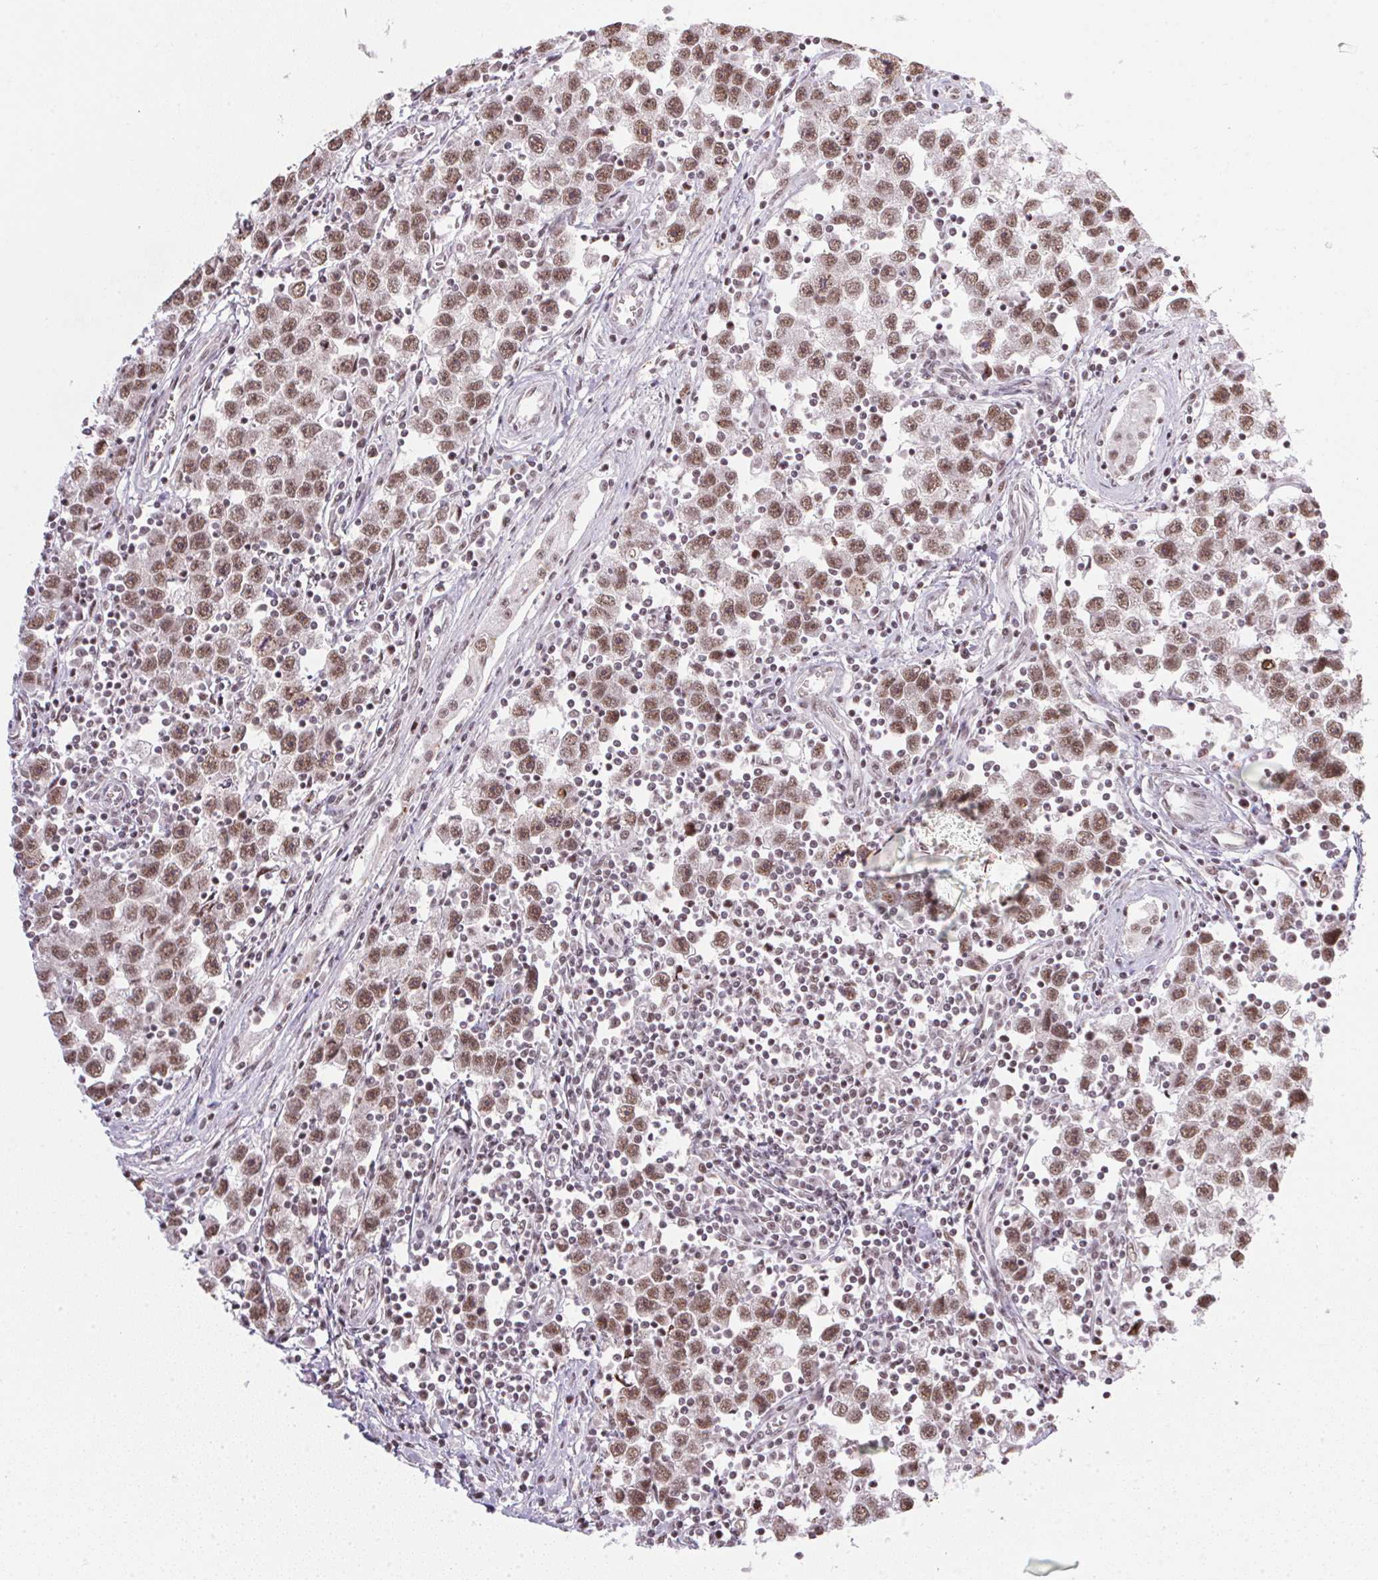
{"staining": {"intensity": "moderate", "quantity": ">75%", "location": "nuclear"}, "tissue": "testis cancer", "cell_type": "Tumor cells", "image_type": "cancer", "snomed": [{"axis": "morphology", "description": "Seminoma, NOS"}, {"axis": "topography", "description": "Testis"}], "caption": "Testis cancer stained for a protein exhibits moderate nuclear positivity in tumor cells.", "gene": "SRSF7", "patient": {"sex": "male", "age": 30}}